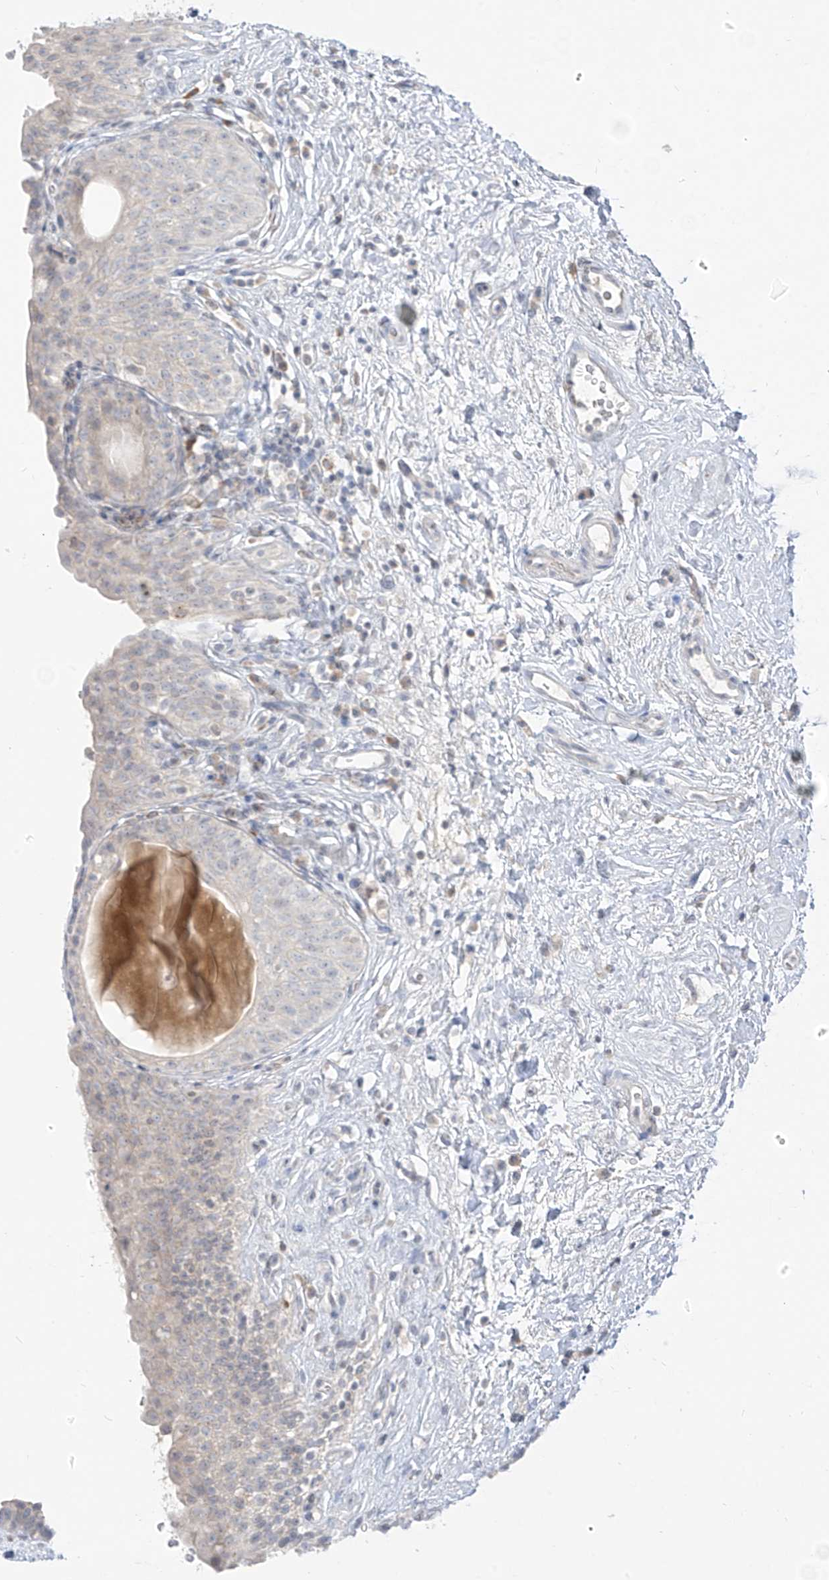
{"staining": {"intensity": "negative", "quantity": "none", "location": "none"}, "tissue": "urinary bladder", "cell_type": "Urothelial cells", "image_type": "normal", "snomed": [{"axis": "morphology", "description": "Normal tissue, NOS"}, {"axis": "topography", "description": "Urinary bladder"}], "caption": "This image is of normal urinary bladder stained with IHC to label a protein in brown with the nuclei are counter-stained blue. There is no positivity in urothelial cells. (DAB (3,3'-diaminobenzidine) immunohistochemistry (IHC) visualized using brightfield microscopy, high magnification).", "gene": "C2orf42", "patient": {"sex": "male", "age": 83}}